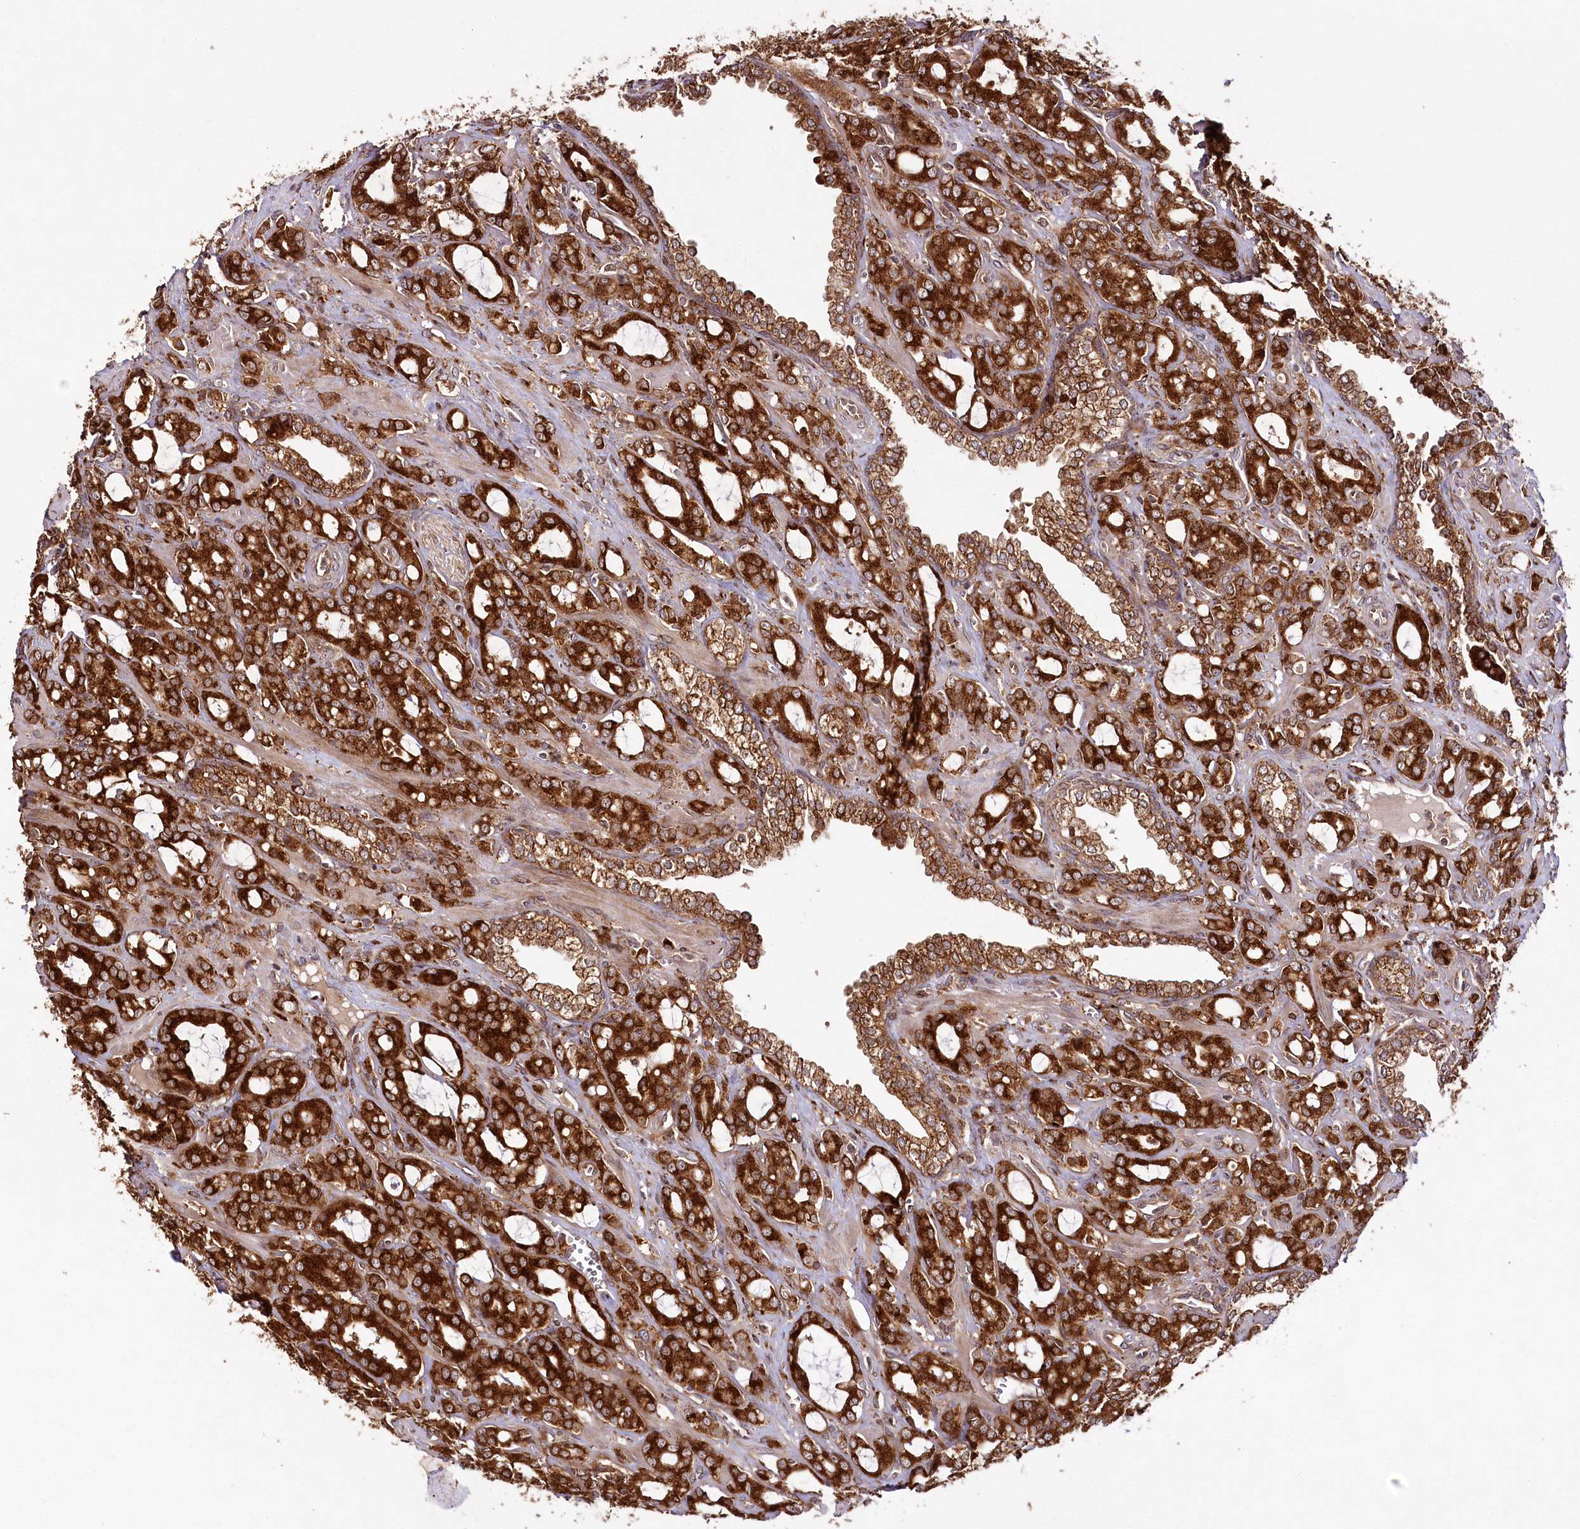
{"staining": {"intensity": "strong", "quantity": ">75%", "location": "cytoplasmic/membranous"}, "tissue": "prostate cancer", "cell_type": "Tumor cells", "image_type": "cancer", "snomed": [{"axis": "morphology", "description": "Adenocarcinoma, High grade"}, {"axis": "topography", "description": "Prostate"}], "caption": "An image of human prostate cancer (adenocarcinoma (high-grade)) stained for a protein displays strong cytoplasmic/membranous brown staining in tumor cells.", "gene": "COPG1", "patient": {"sex": "male", "age": 72}}